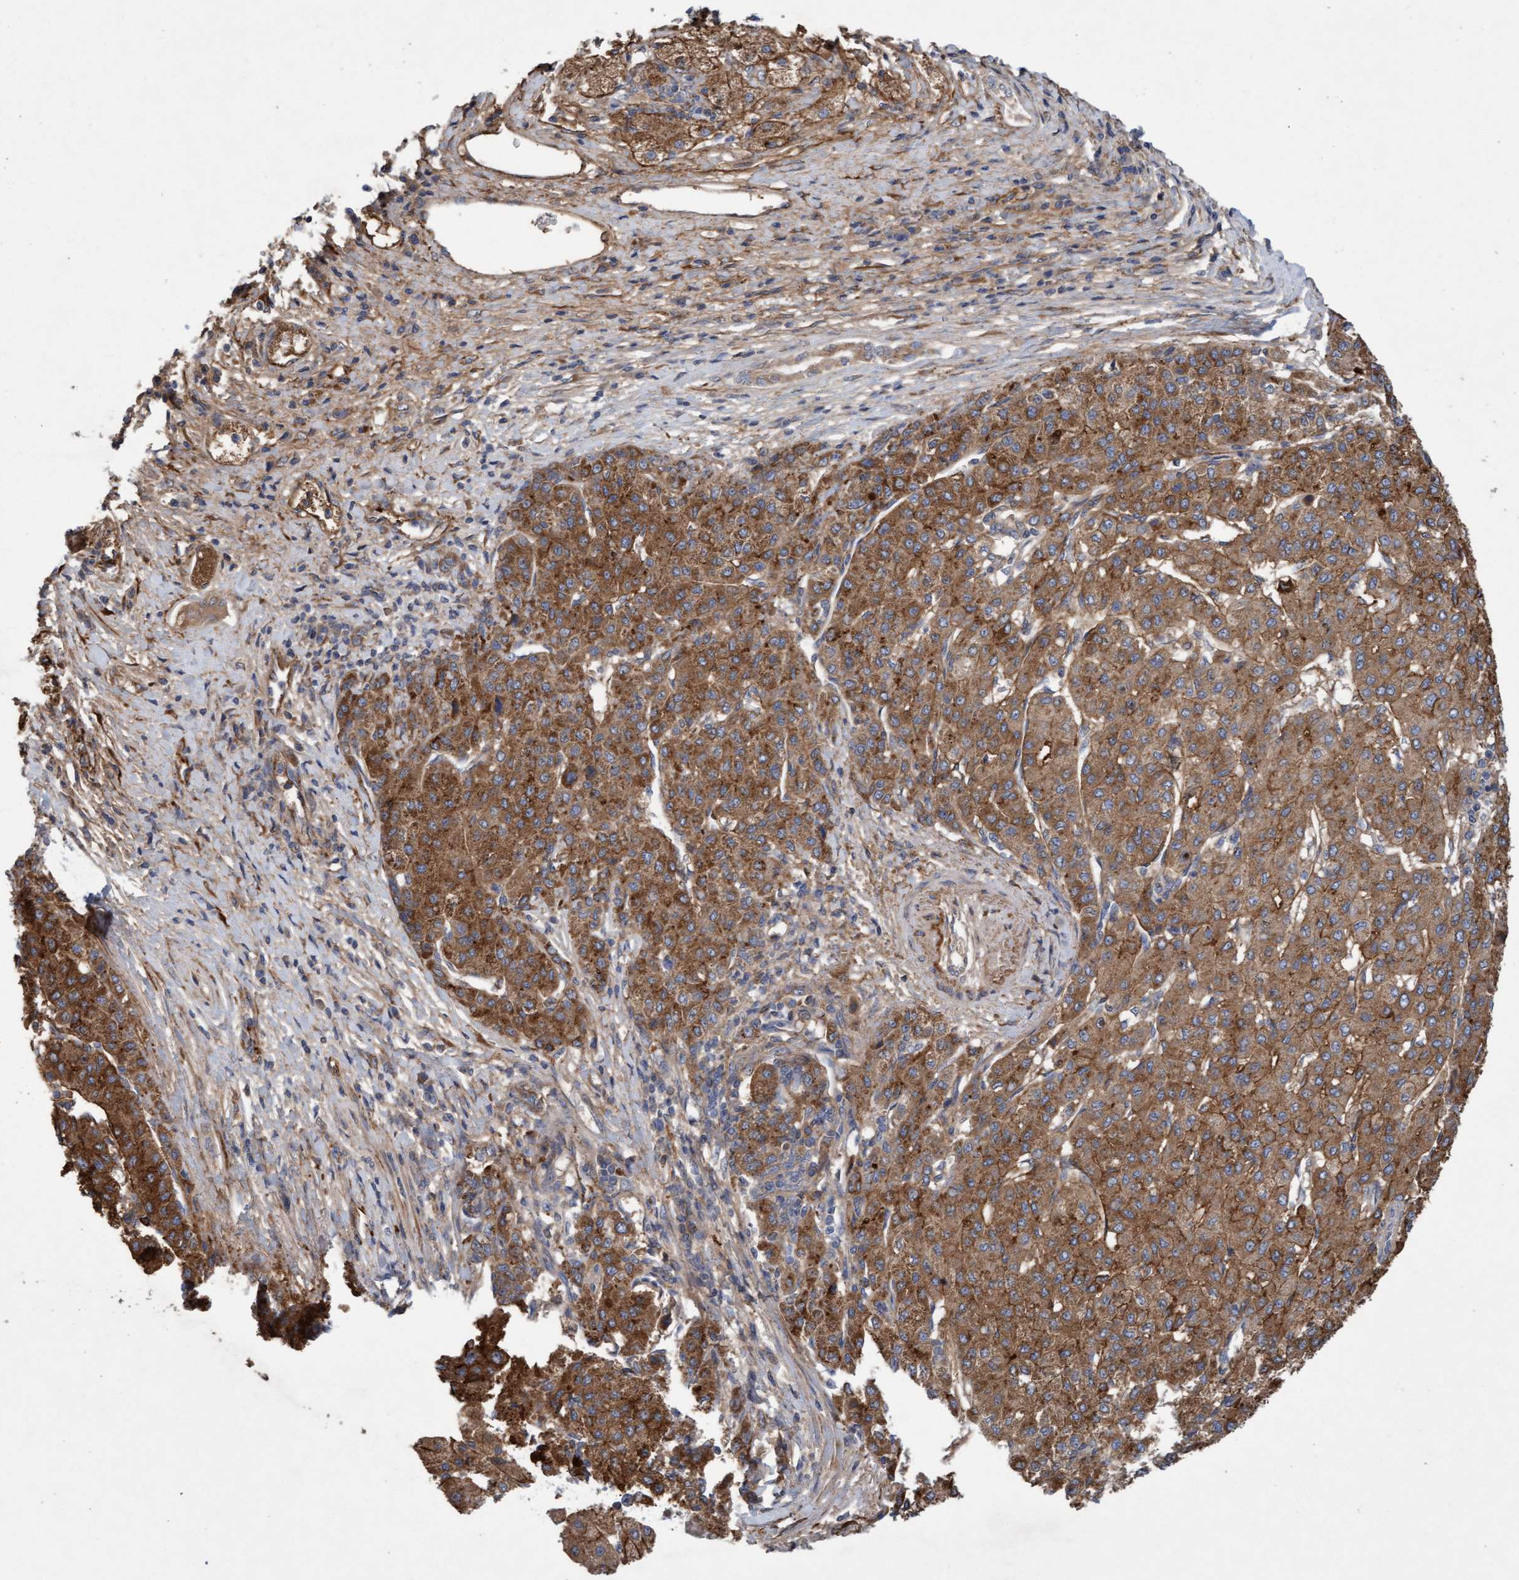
{"staining": {"intensity": "moderate", "quantity": ">75%", "location": "cytoplasmic/membranous"}, "tissue": "liver cancer", "cell_type": "Tumor cells", "image_type": "cancer", "snomed": [{"axis": "morphology", "description": "Carcinoma, Hepatocellular, NOS"}, {"axis": "topography", "description": "Liver"}], "caption": "High-magnification brightfield microscopy of liver hepatocellular carcinoma stained with DAB (3,3'-diaminobenzidine) (brown) and counterstained with hematoxylin (blue). tumor cells exhibit moderate cytoplasmic/membranous expression is appreciated in about>75% of cells.", "gene": "DDHD2", "patient": {"sex": "male", "age": 65}}